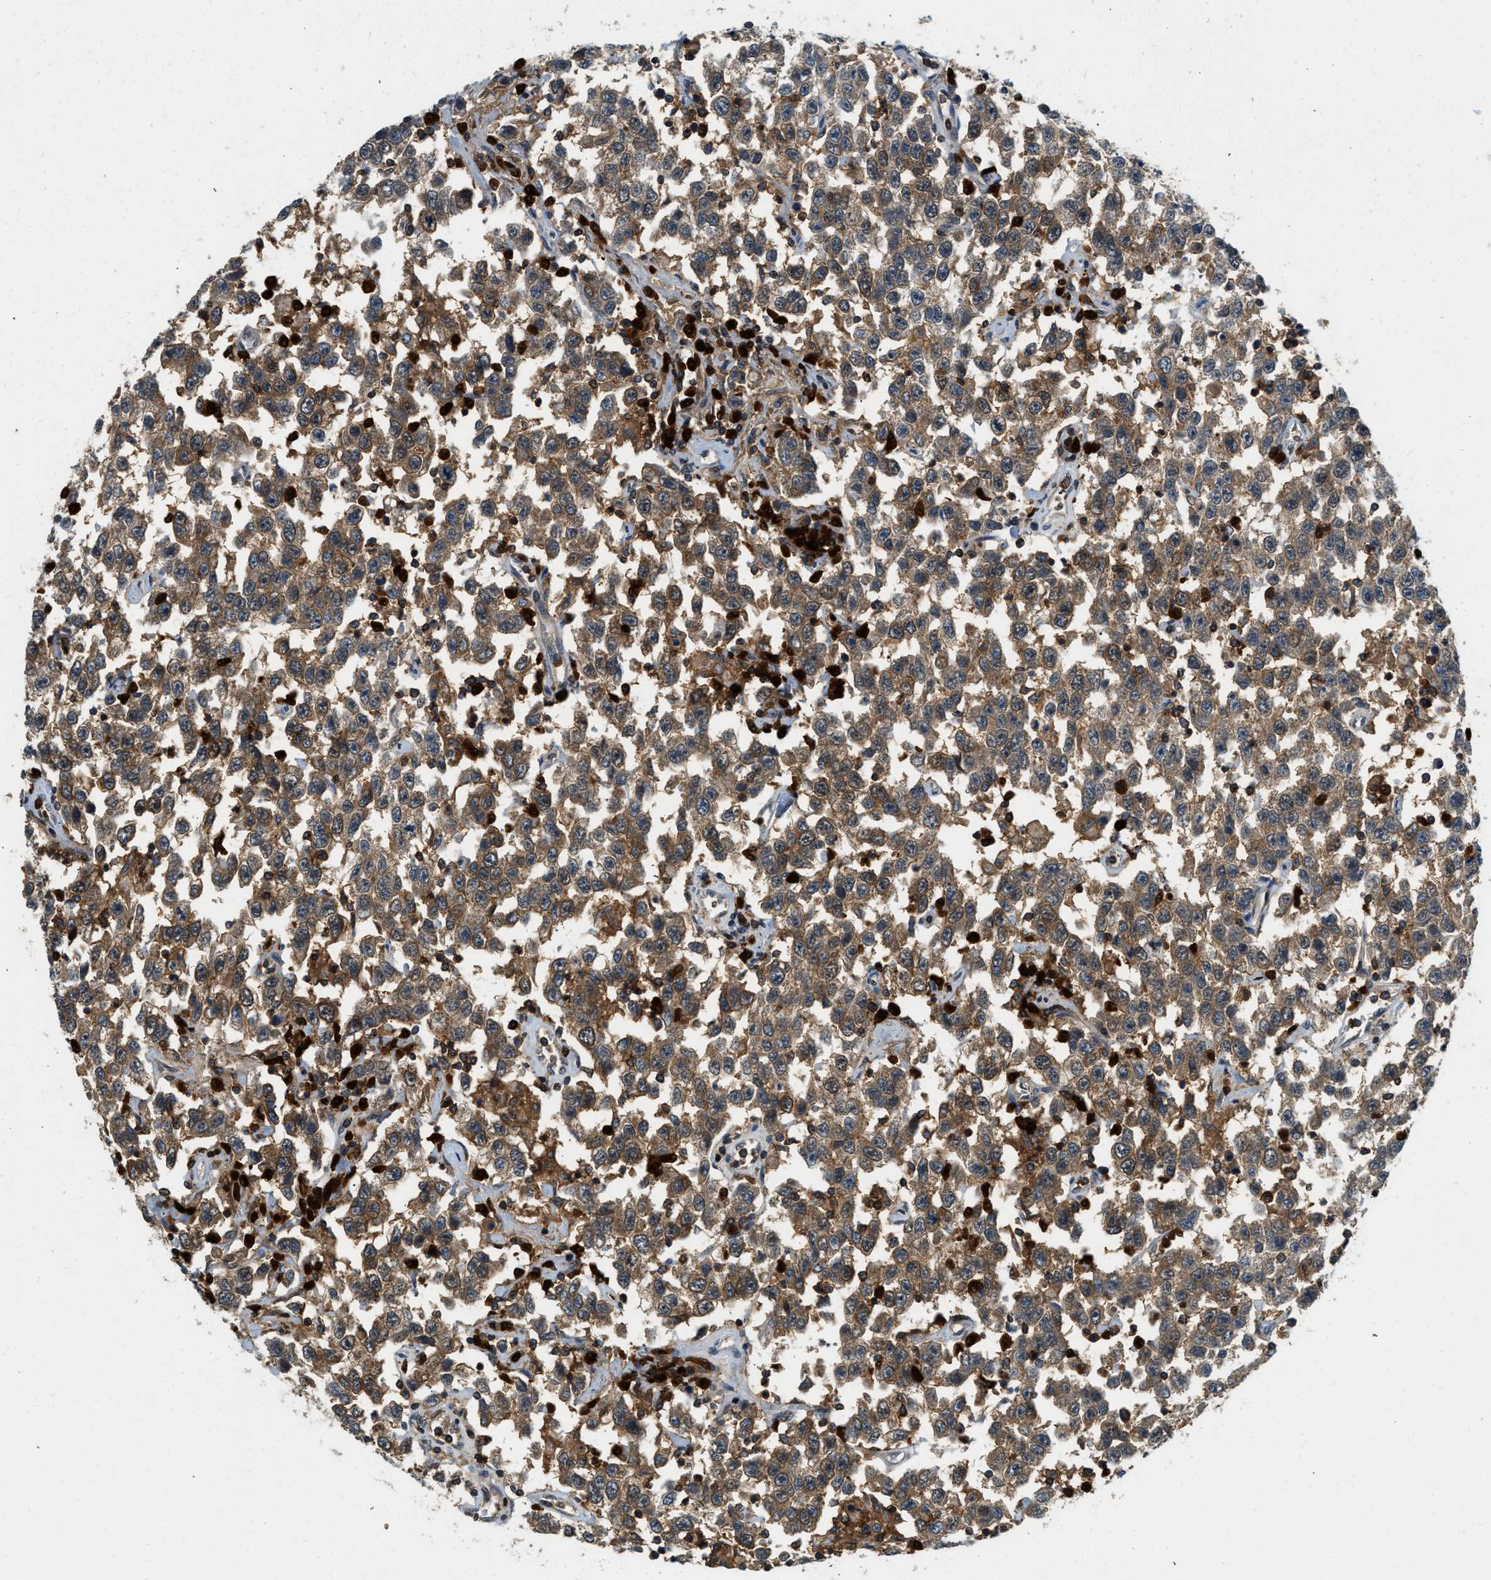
{"staining": {"intensity": "moderate", "quantity": ">75%", "location": "cytoplasmic/membranous"}, "tissue": "testis cancer", "cell_type": "Tumor cells", "image_type": "cancer", "snomed": [{"axis": "morphology", "description": "Seminoma, NOS"}, {"axis": "topography", "description": "Testis"}], "caption": "About >75% of tumor cells in human testis cancer reveal moderate cytoplasmic/membranous protein staining as visualized by brown immunohistochemical staining.", "gene": "GMPPB", "patient": {"sex": "male", "age": 41}}